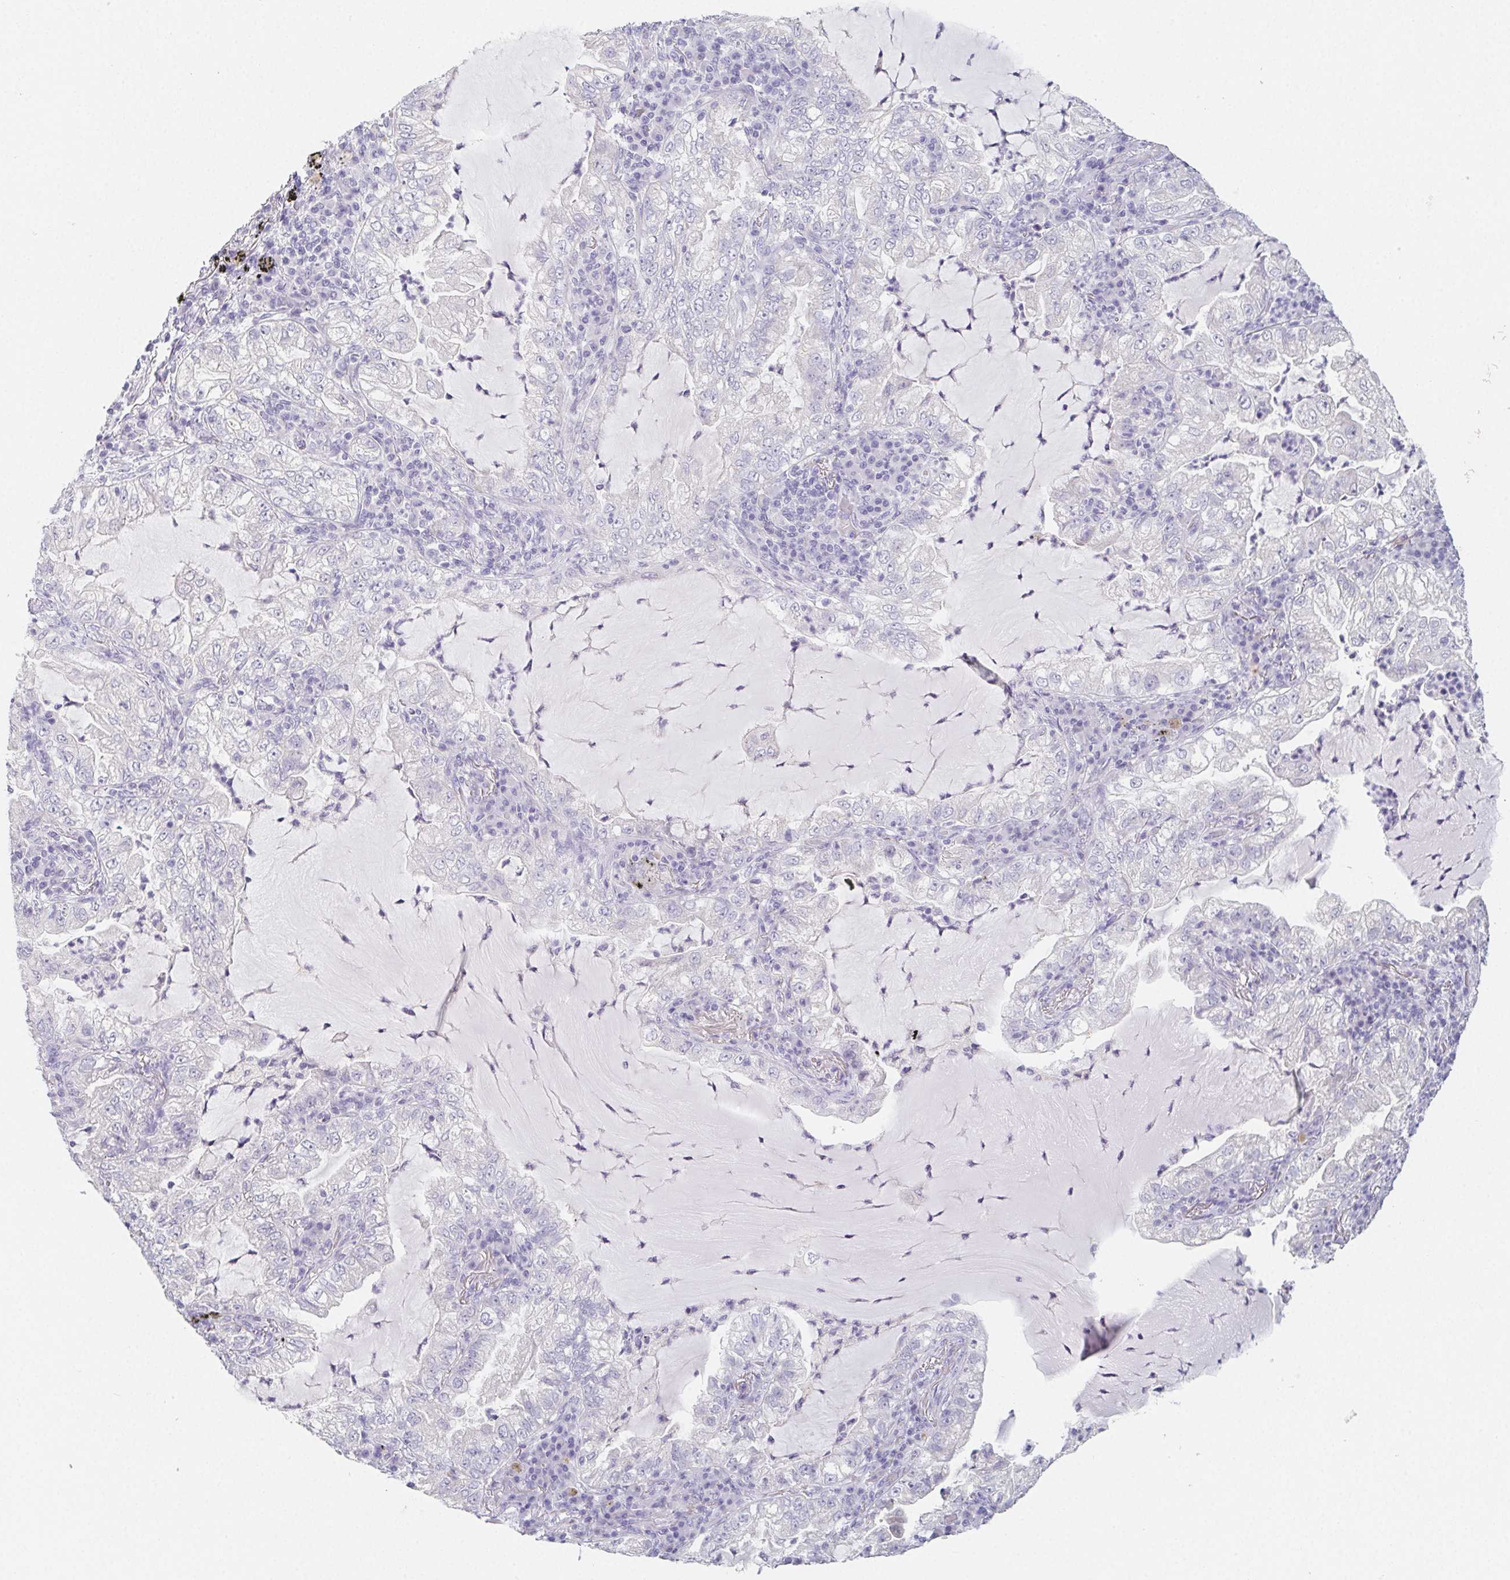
{"staining": {"intensity": "negative", "quantity": "none", "location": "none"}, "tissue": "lung cancer", "cell_type": "Tumor cells", "image_type": "cancer", "snomed": [{"axis": "morphology", "description": "Adenocarcinoma, NOS"}, {"axis": "topography", "description": "Lung"}], "caption": "Immunohistochemistry histopathology image of neoplastic tissue: human lung cancer (adenocarcinoma) stained with DAB (3,3'-diaminobenzidine) demonstrates no significant protein staining in tumor cells. (DAB IHC, high magnification).", "gene": "GLIPR1L1", "patient": {"sex": "female", "age": 73}}